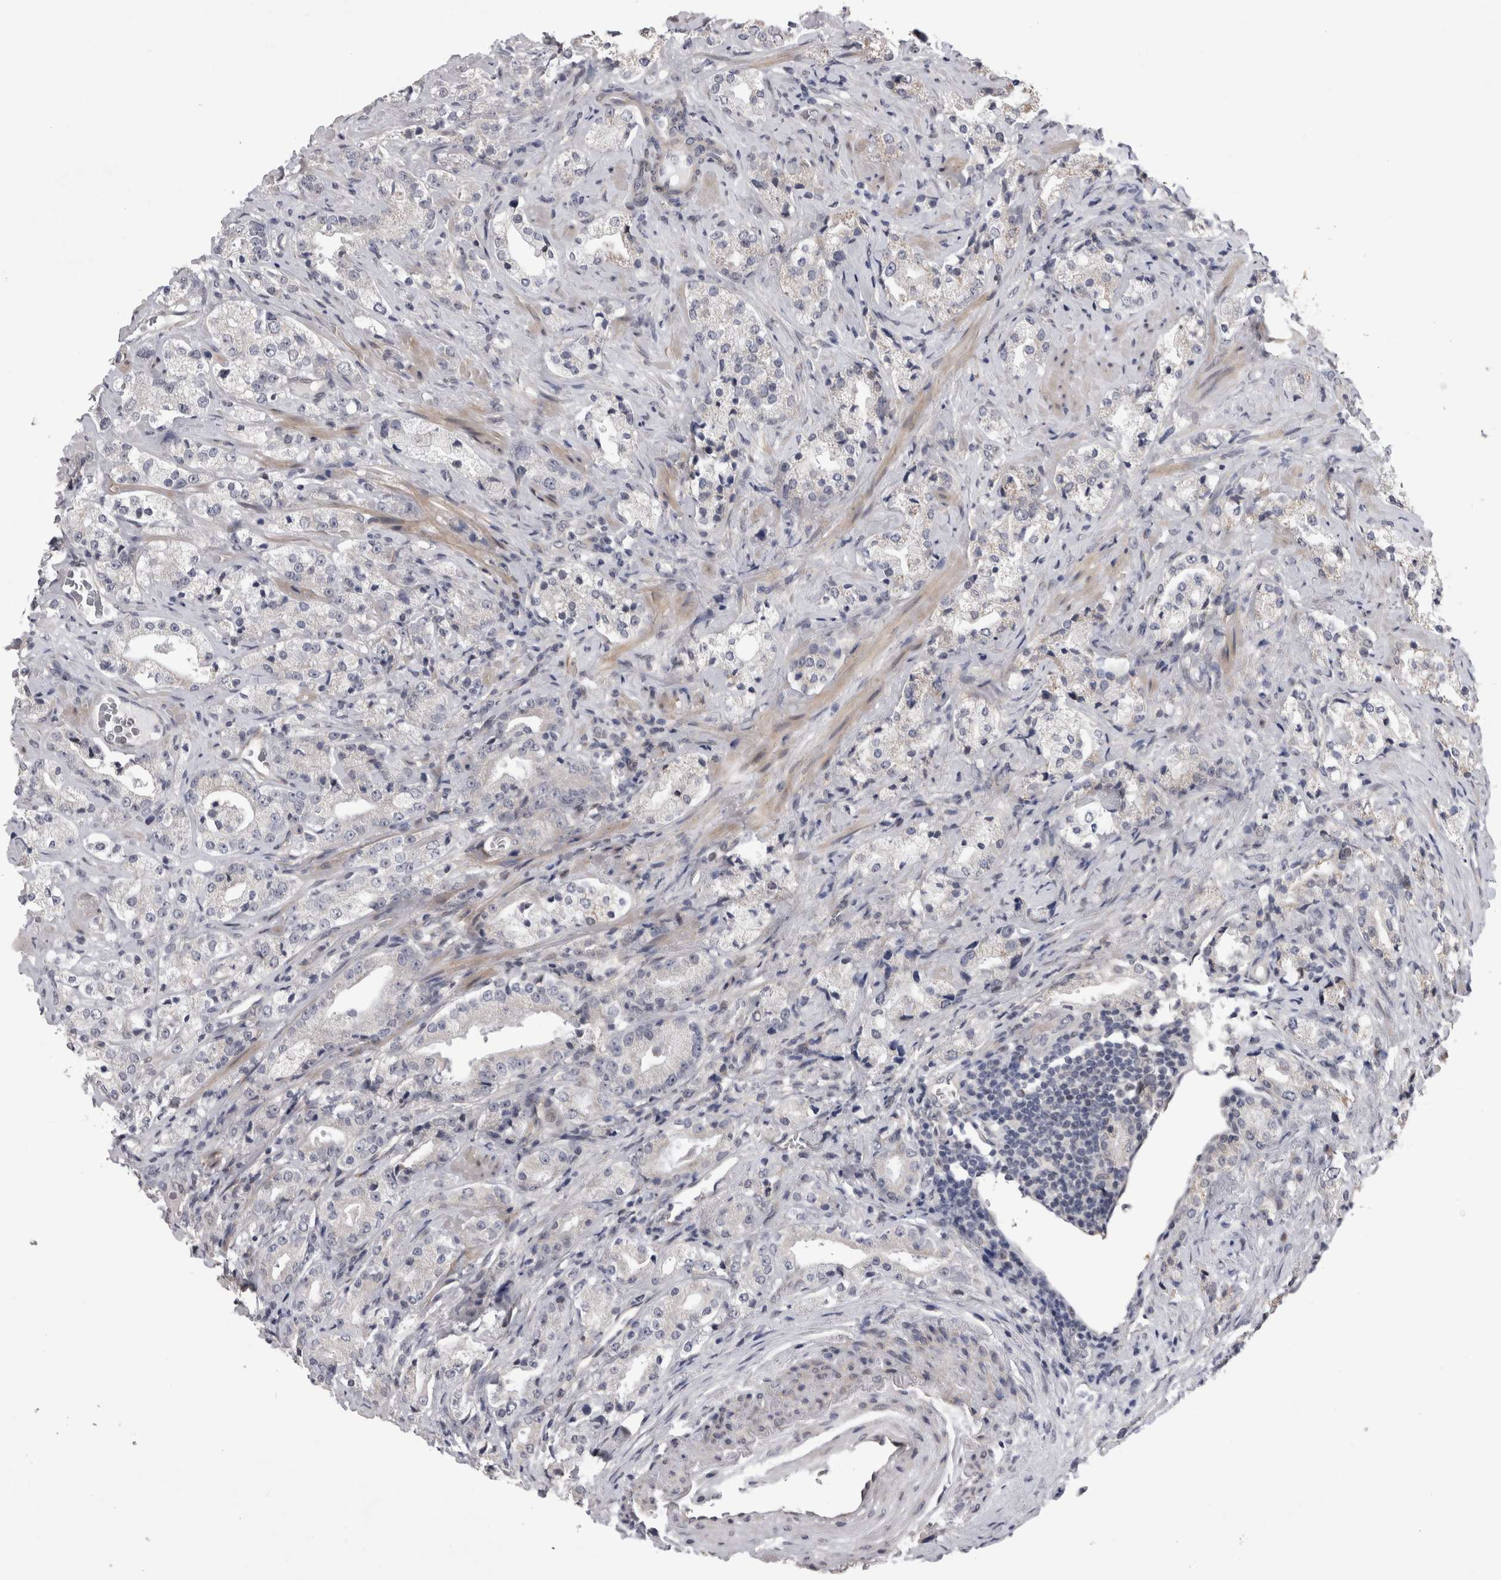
{"staining": {"intensity": "negative", "quantity": "none", "location": "none"}, "tissue": "prostate cancer", "cell_type": "Tumor cells", "image_type": "cancer", "snomed": [{"axis": "morphology", "description": "Adenocarcinoma, High grade"}, {"axis": "topography", "description": "Prostate"}], "caption": "The image demonstrates no staining of tumor cells in prostate adenocarcinoma (high-grade). (Brightfield microscopy of DAB IHC at high magnification).", "gene": "IFI44", "patient": {"sex": "male", "age": 63}}